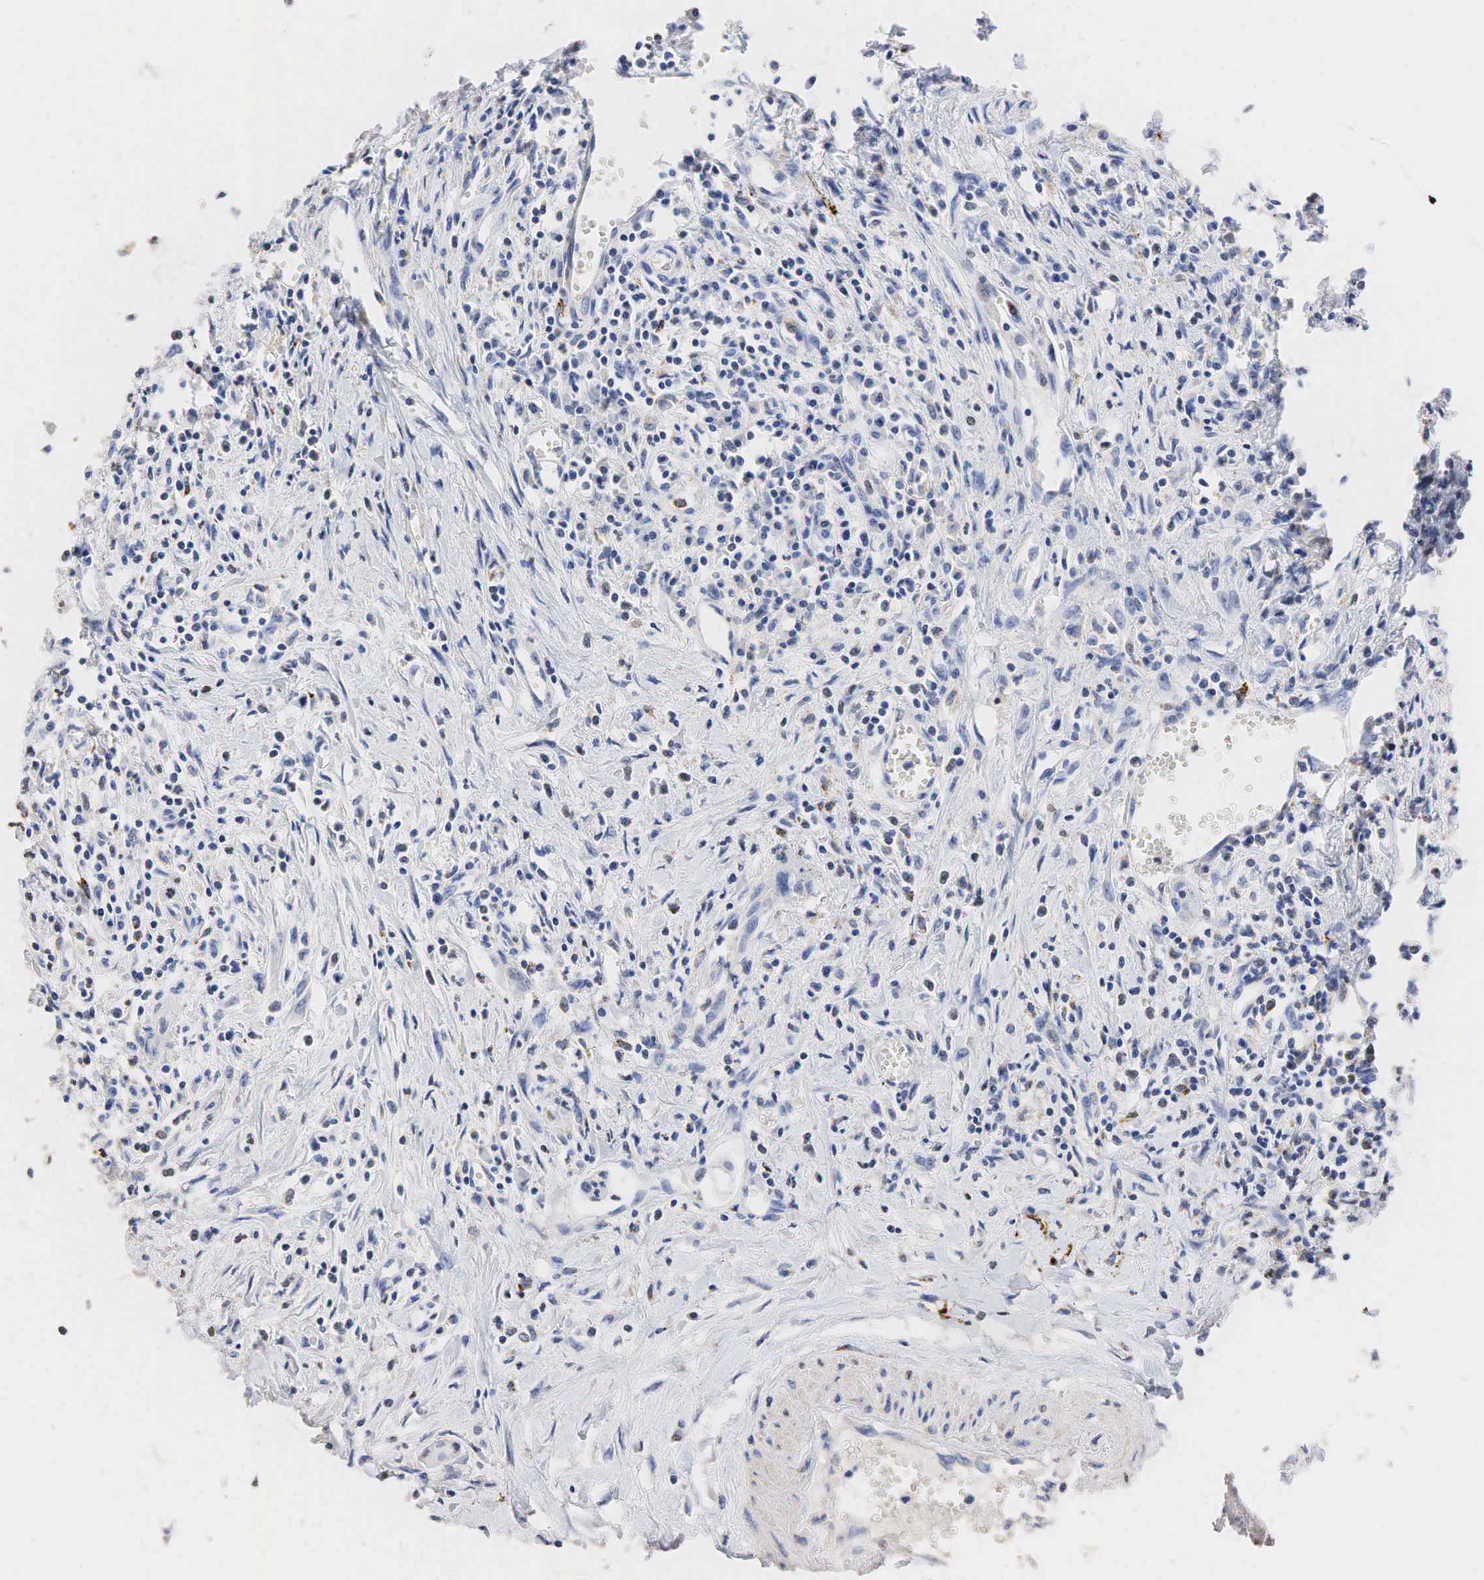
{"staining": {"intensity": "negative", "quantity": "none", "location": "none"}, "tissue": "urothelial cancer", "cell_type": "Tumor cells", "image_type": "cancer", "snomed": [{"axis": "morphology", "description": "Urothelial carcinoma, High grade"}, {"axis": "topography", "description": "Urinary bladder"}], "caption": "Photomicrograph shows no significant protein expression in tumor cells of urothelial carcinoma (high-grade).", "gene": "SYP", "patient": {"sex": "male", "age": 66}}